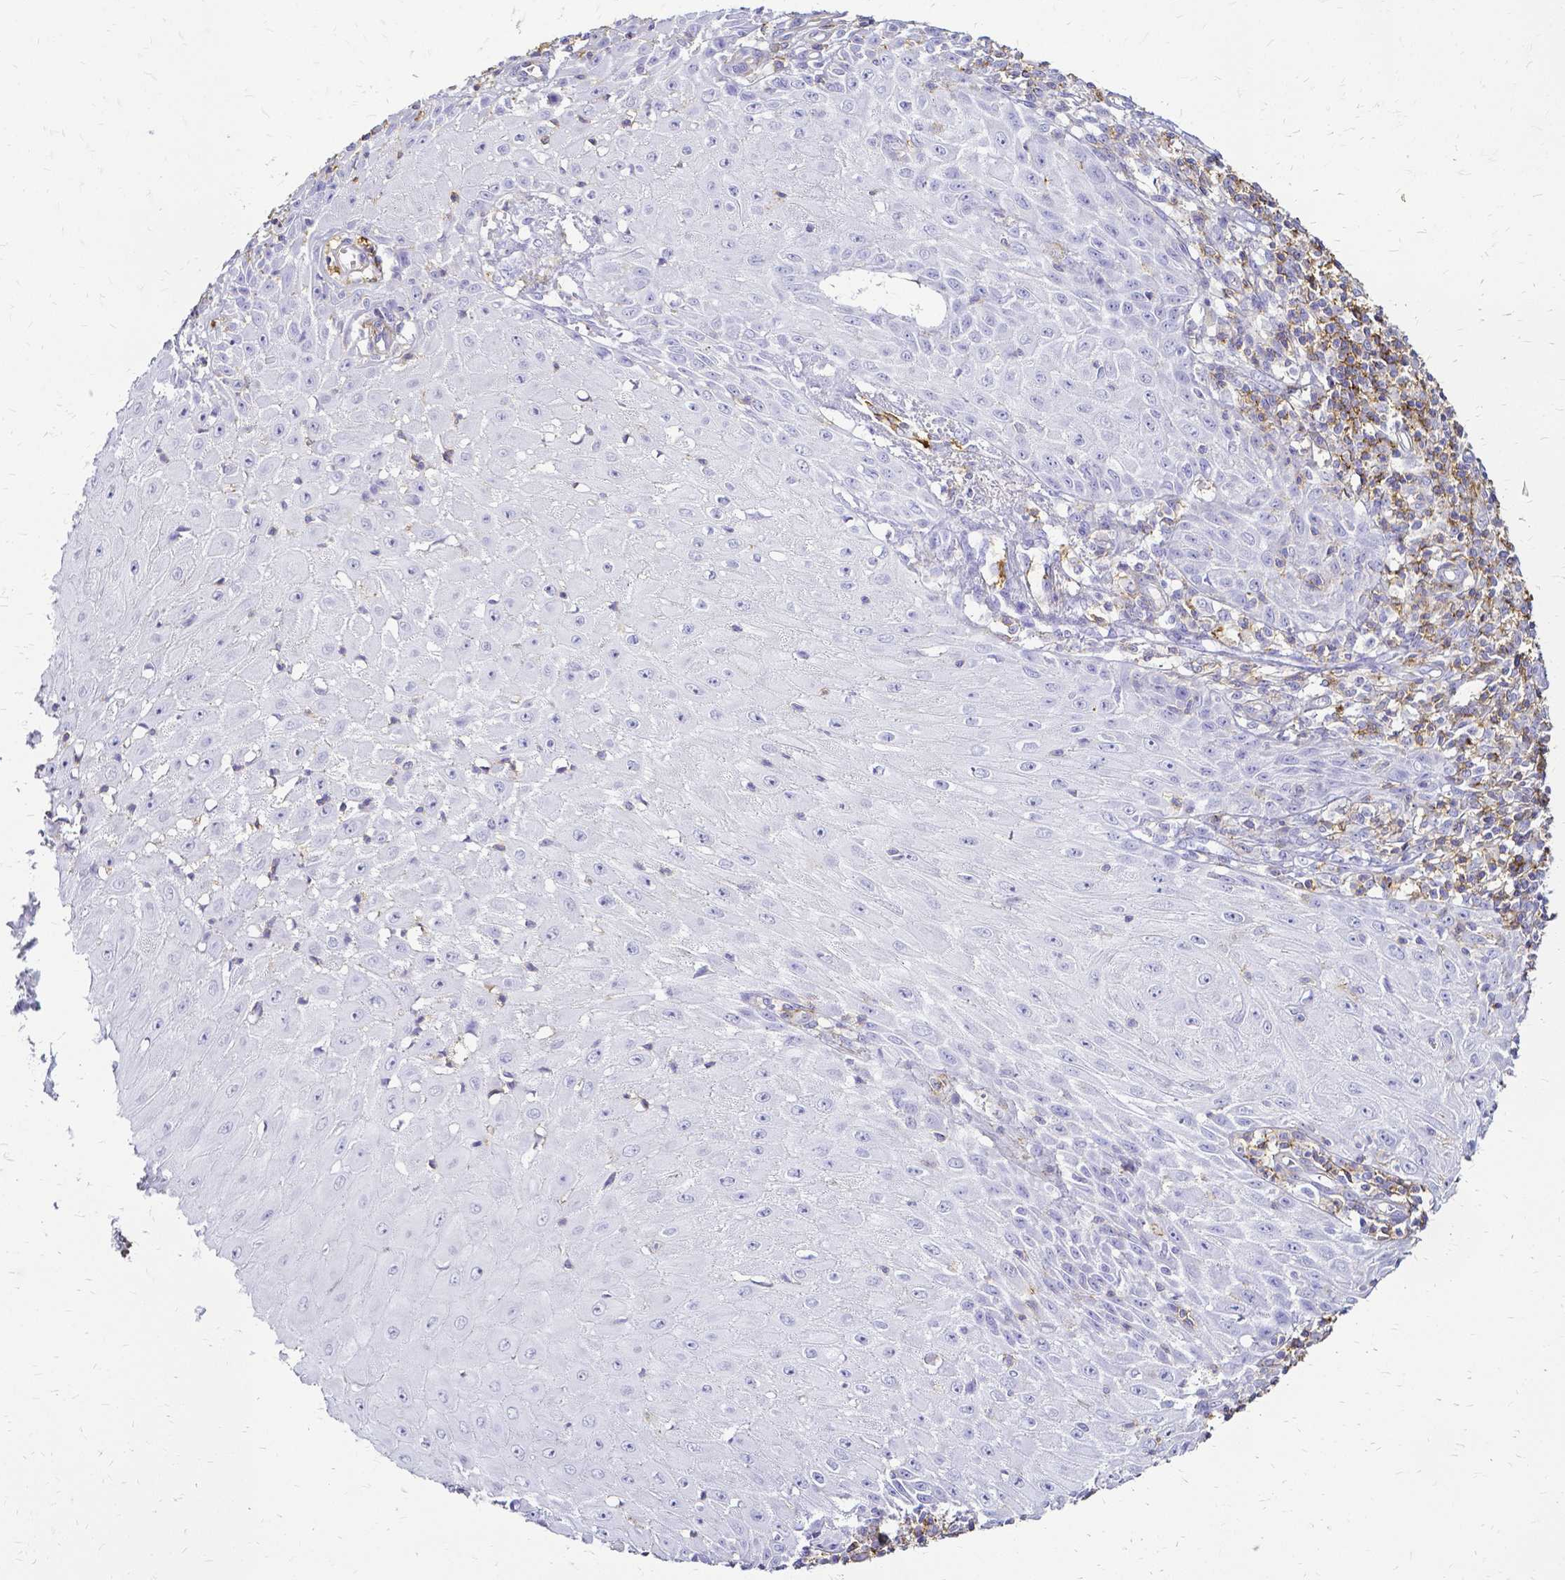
{"staining": {"intensity": "negative", "quantity": "none", "location": "none"}, "tissue": "skin cancer", "cell_type": "Tumor cells", "image_type": "cancer", "snomed": [{"axis": "morphology", "description": "Squamous cell carcinoma, NOS"}, {"axis": "topography", "description": "Skin"}], "caption": "High power microscopy micrograph of an IHC micrograph of squamous cell carcinoma (skin), revealing no significant expression in tumor cells. (Immunohistochemistry, brightfield microscopy, high magnification).", "gene": "HSPA12A", "patient": {"sex": "female", "age": 73}}